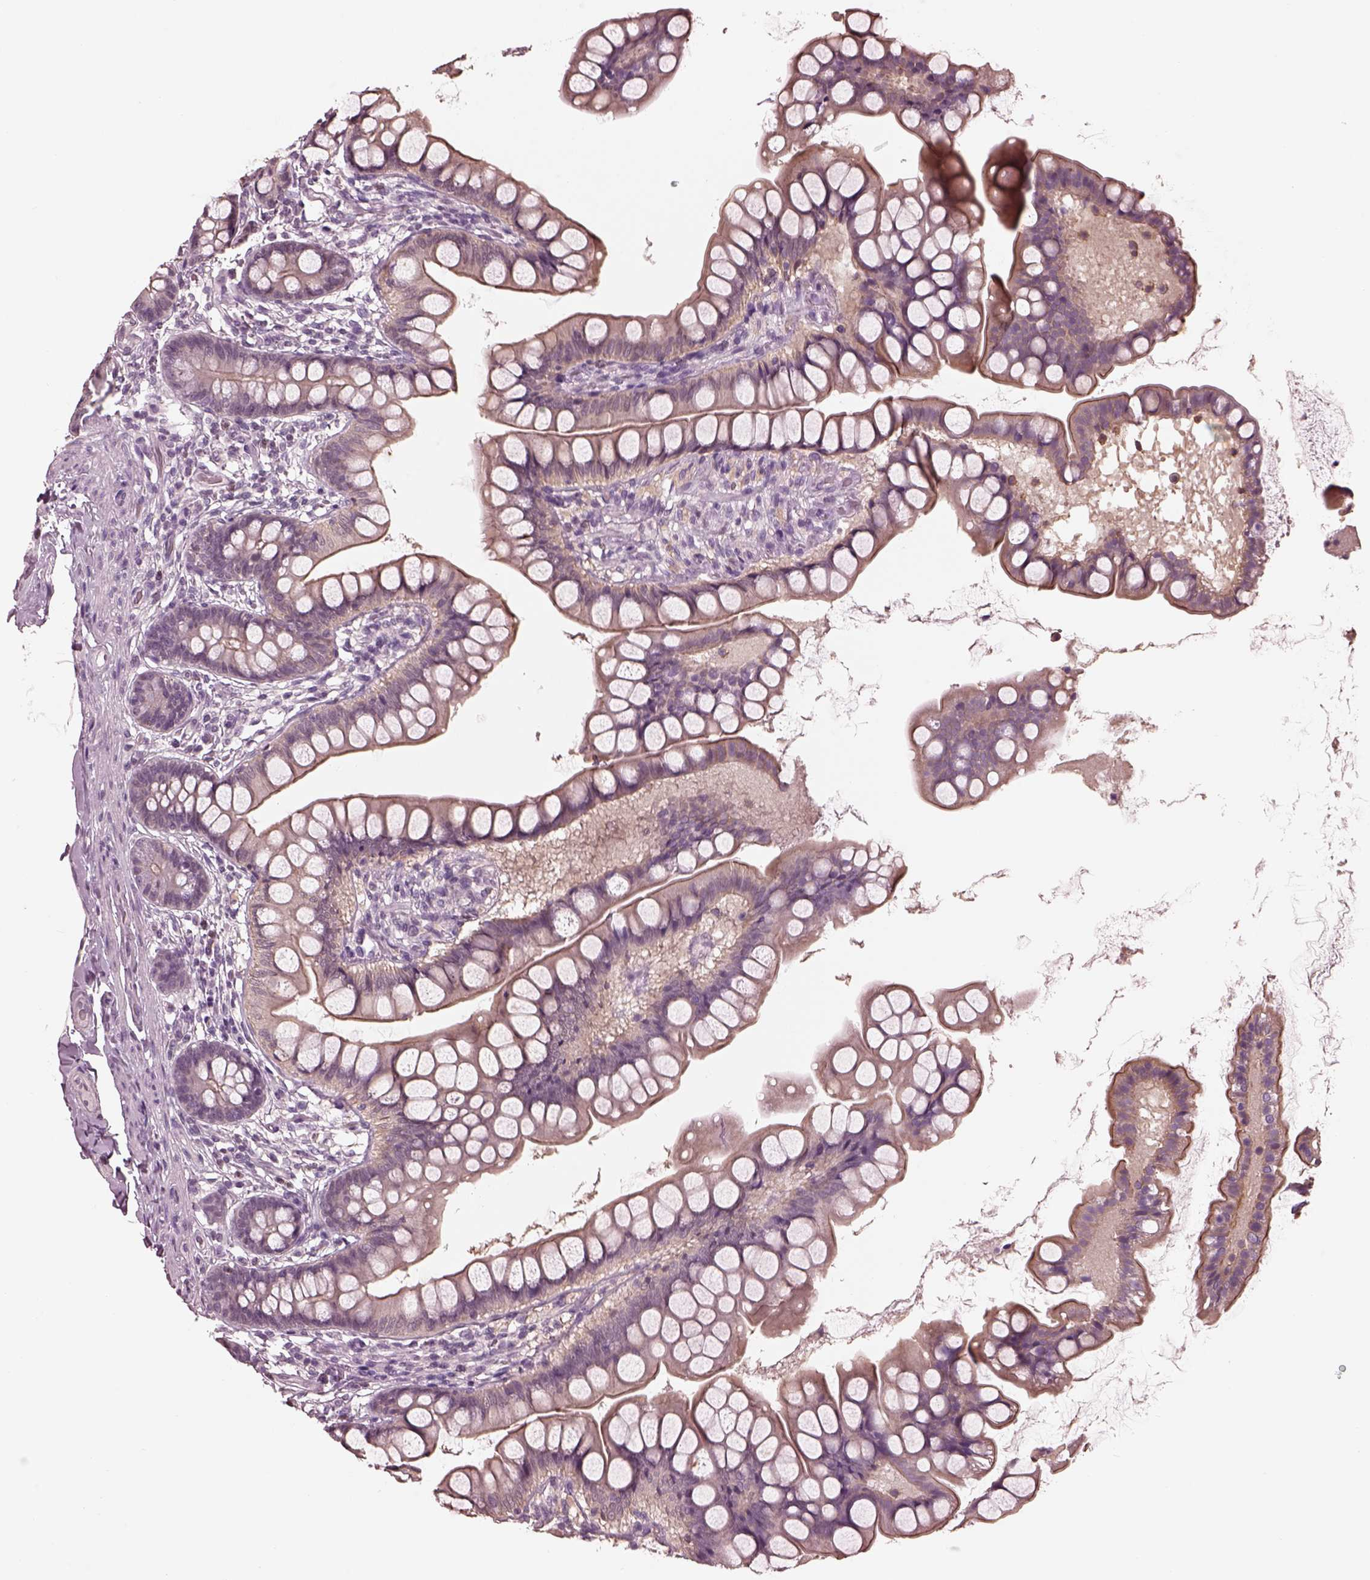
{"staining": {"intensity": "weak", "quantity": "<25%", "location": "cytoplasmic/membranous"}, "tissue": "small intestine", "cell_type": "Glandular cells", "image_type": "normal", "snomed": [{"axis": "morphology", "description": "Normal tissue, NOS"}, {"axis": "topography", "description": "Small intestine"}], "caption": "Image shows no protein staining in glandular cells of unremarkable small intestine. The staining is performed using DAB brown chromogen with nuclei counter-stained in using hematoxylin.", "gene": "TSKS", "patient": {"sex": "male", "age": 70}}